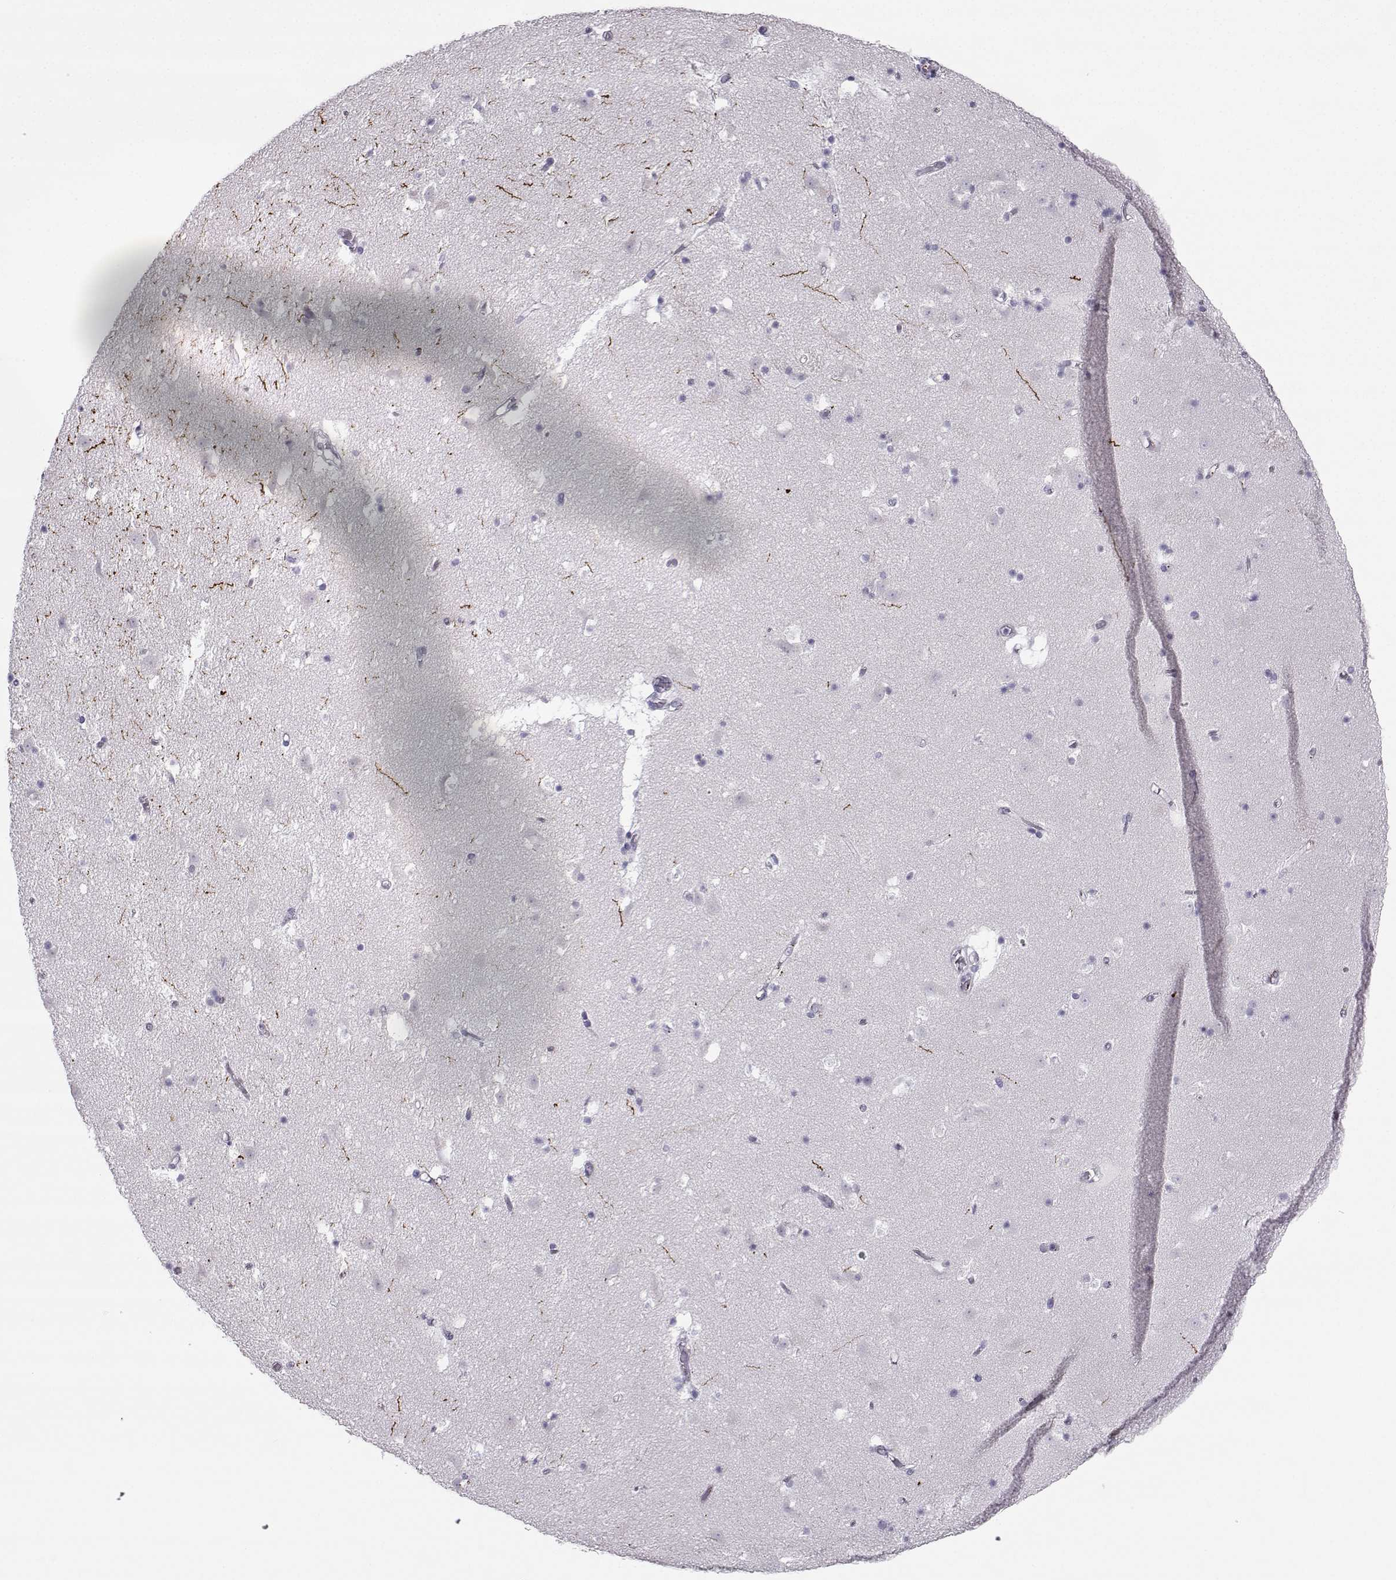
{"staining": {"intensity": "negative", "quantity": "none", "location": "none"}, "tissue": "caudate", "cell_type": "Glial cells", "image_type": "normal", "snomed": [{"axis": "morphology", "description": "Normal tissue, NOS"}, {"axis": "topography", "description": "Lateral ventricle wall"}], "caption": "Protein analysis of benign caudate reveals no significant expression in glial cells.", "gene": "LHX1", "patient": {"sex": "female", "age": 42}}